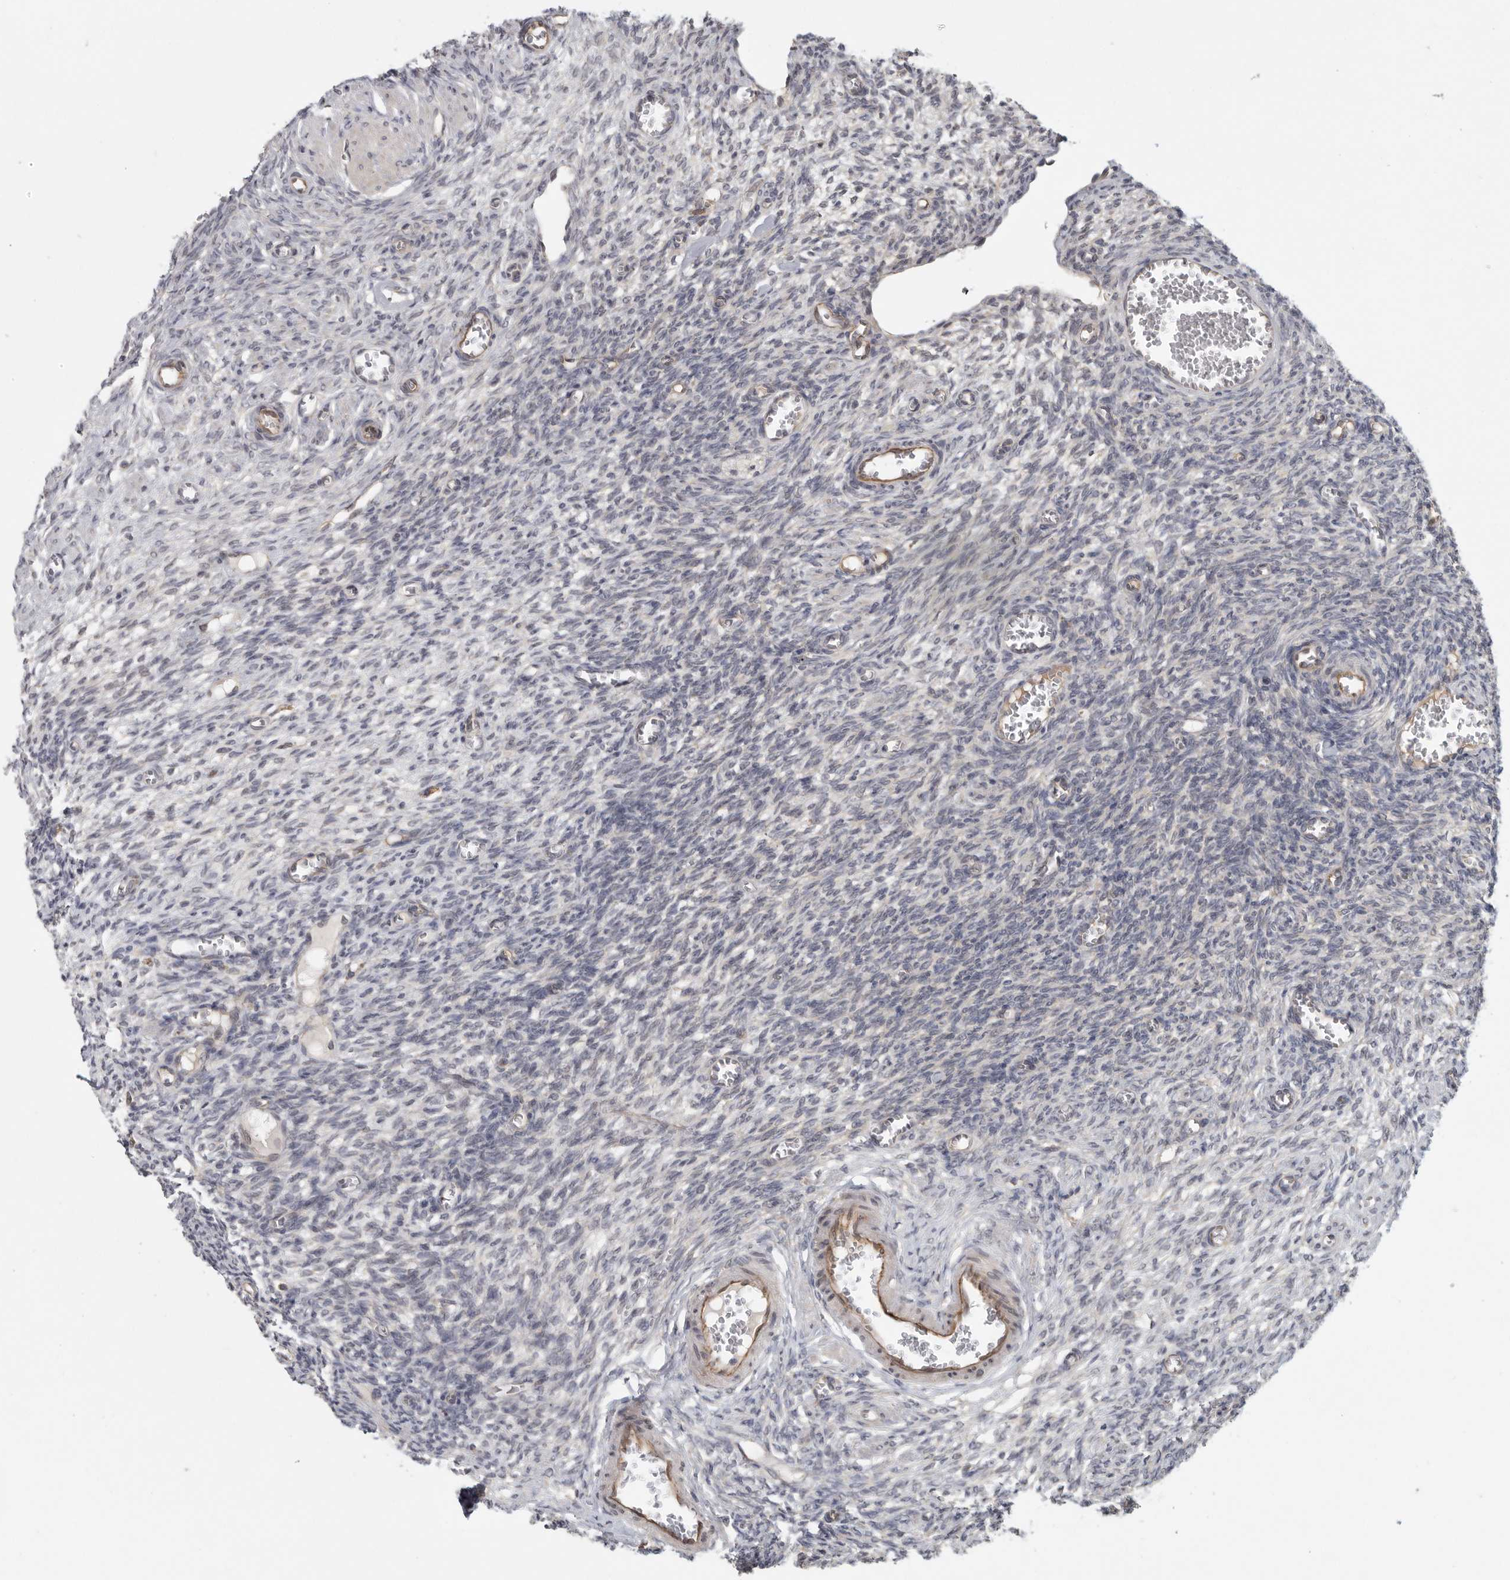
{"staining": {"intensity": "negative", "quantity": "none", "location": "none"}, "tissue": "ovary", "cell_type": "Ovarian stroma cells", "image_type": "normal", "snomed": [{"axis": "morphology", "description": "Normal tissue, NOS"}, {"axis": "topography", "description": "Ovary"}], "caption": "An IHC photomicrograph of normal ovary is shown. There is no staining in ovarian stroma cells of ovary.", "gene": "BCAP29", "patient": {"sex": "female", "age": 27}}